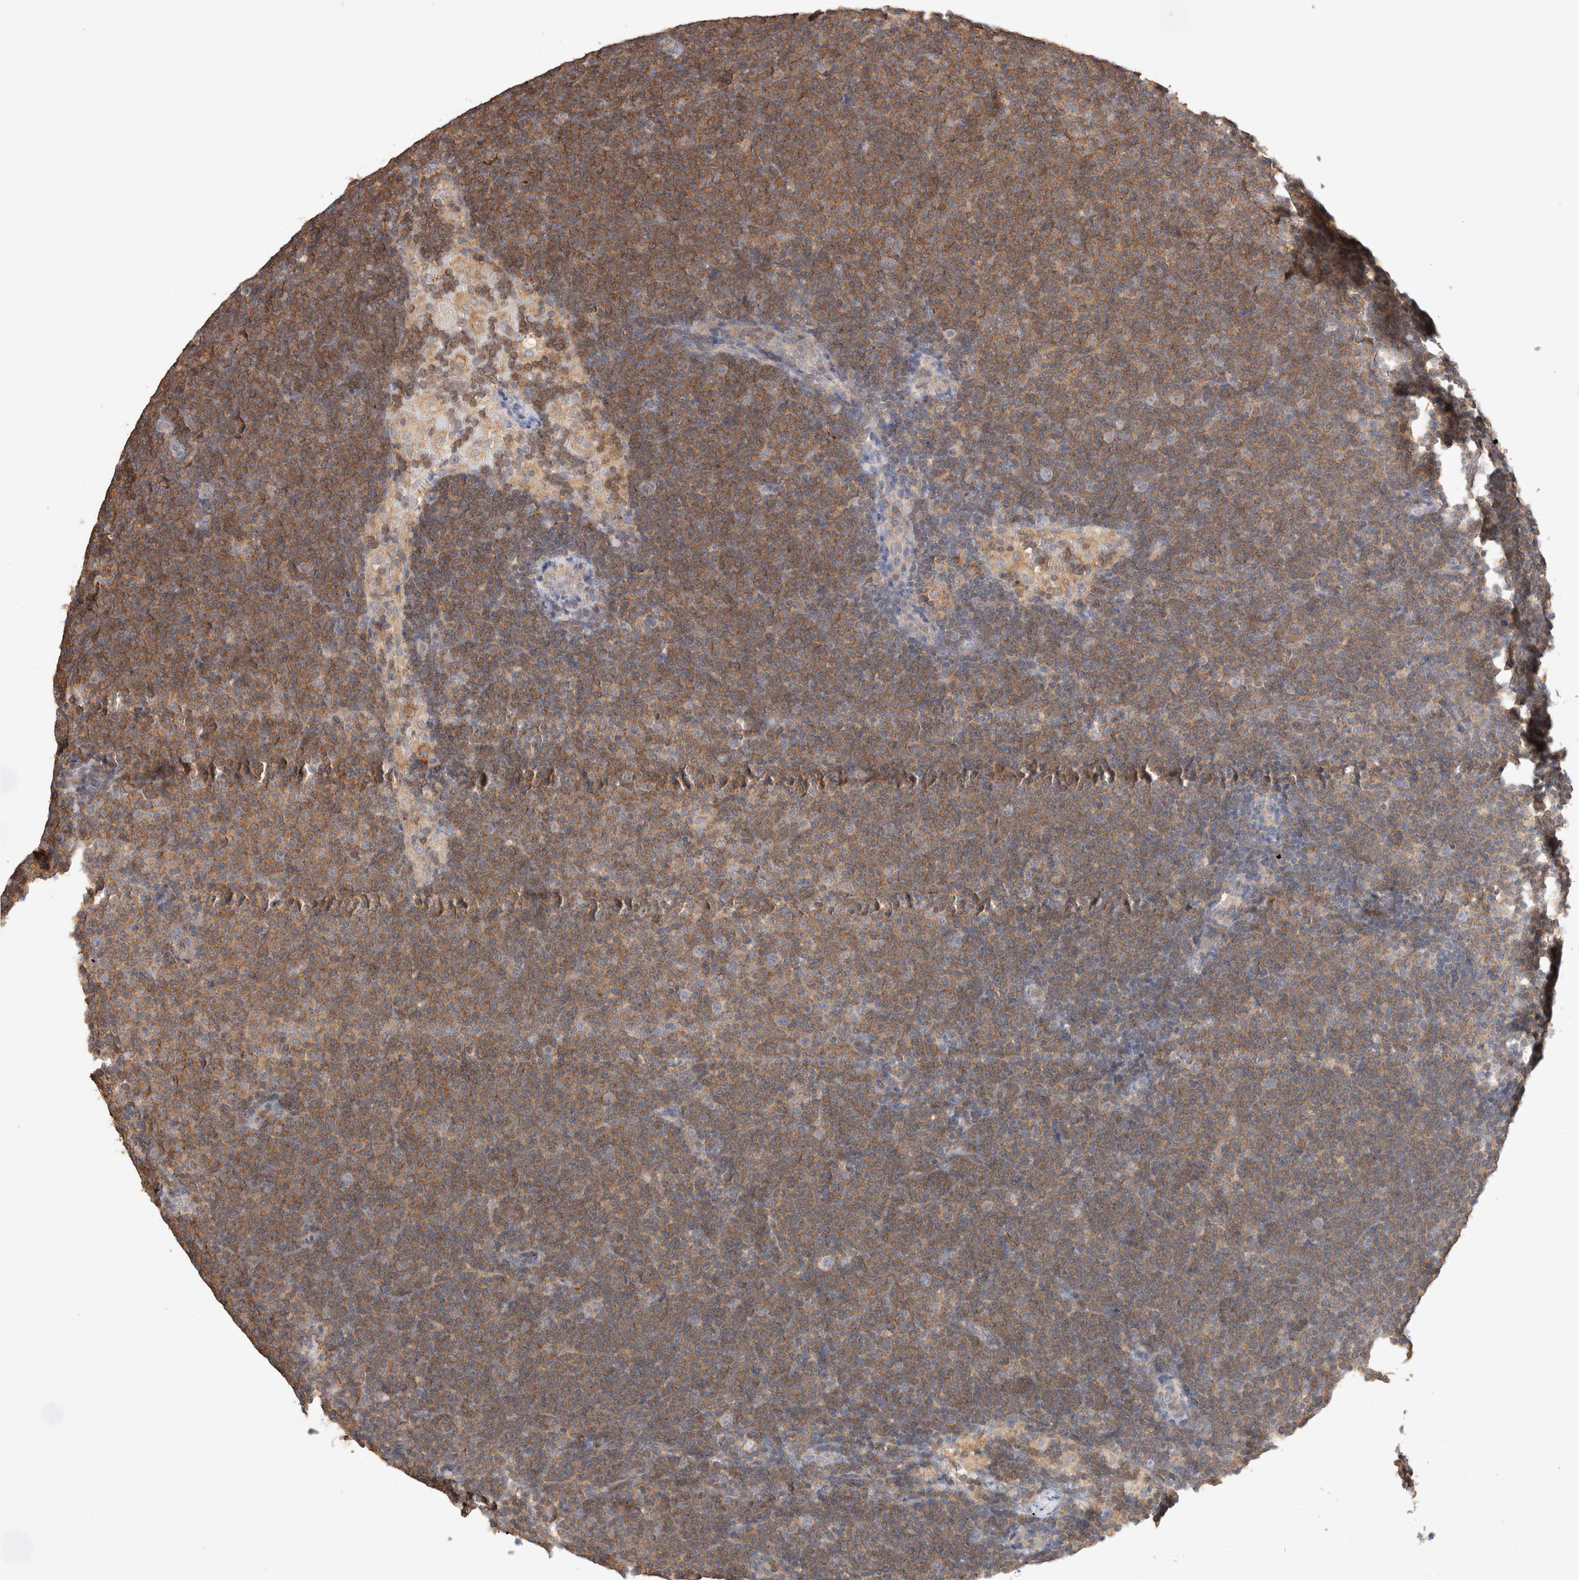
{"staining": {"intensity": "moderate", "quantity": ">75%", "location": "cytoplasmic/membranous"}, "tissue": "lymphoma", "cell_type": "Tumor cells", "image_type": "cancer", "snomed": [{"axis": "morphology", "description": "Malignant lymphoma, non-Hodgkin's type, Low grade"}, {"axis": "topography", "description": "Lymph node"}], "caption": "This histopathology image exhibits lymphoma stained with immunohistochemistry to label a protein in brown. The cytoplasmic/membranous of tumor cells show moderate positivity for the protein. Nuclei are counter-stained blue.", "gene": "CFAP418", "patient": {"sex": "female", "age": 53}}